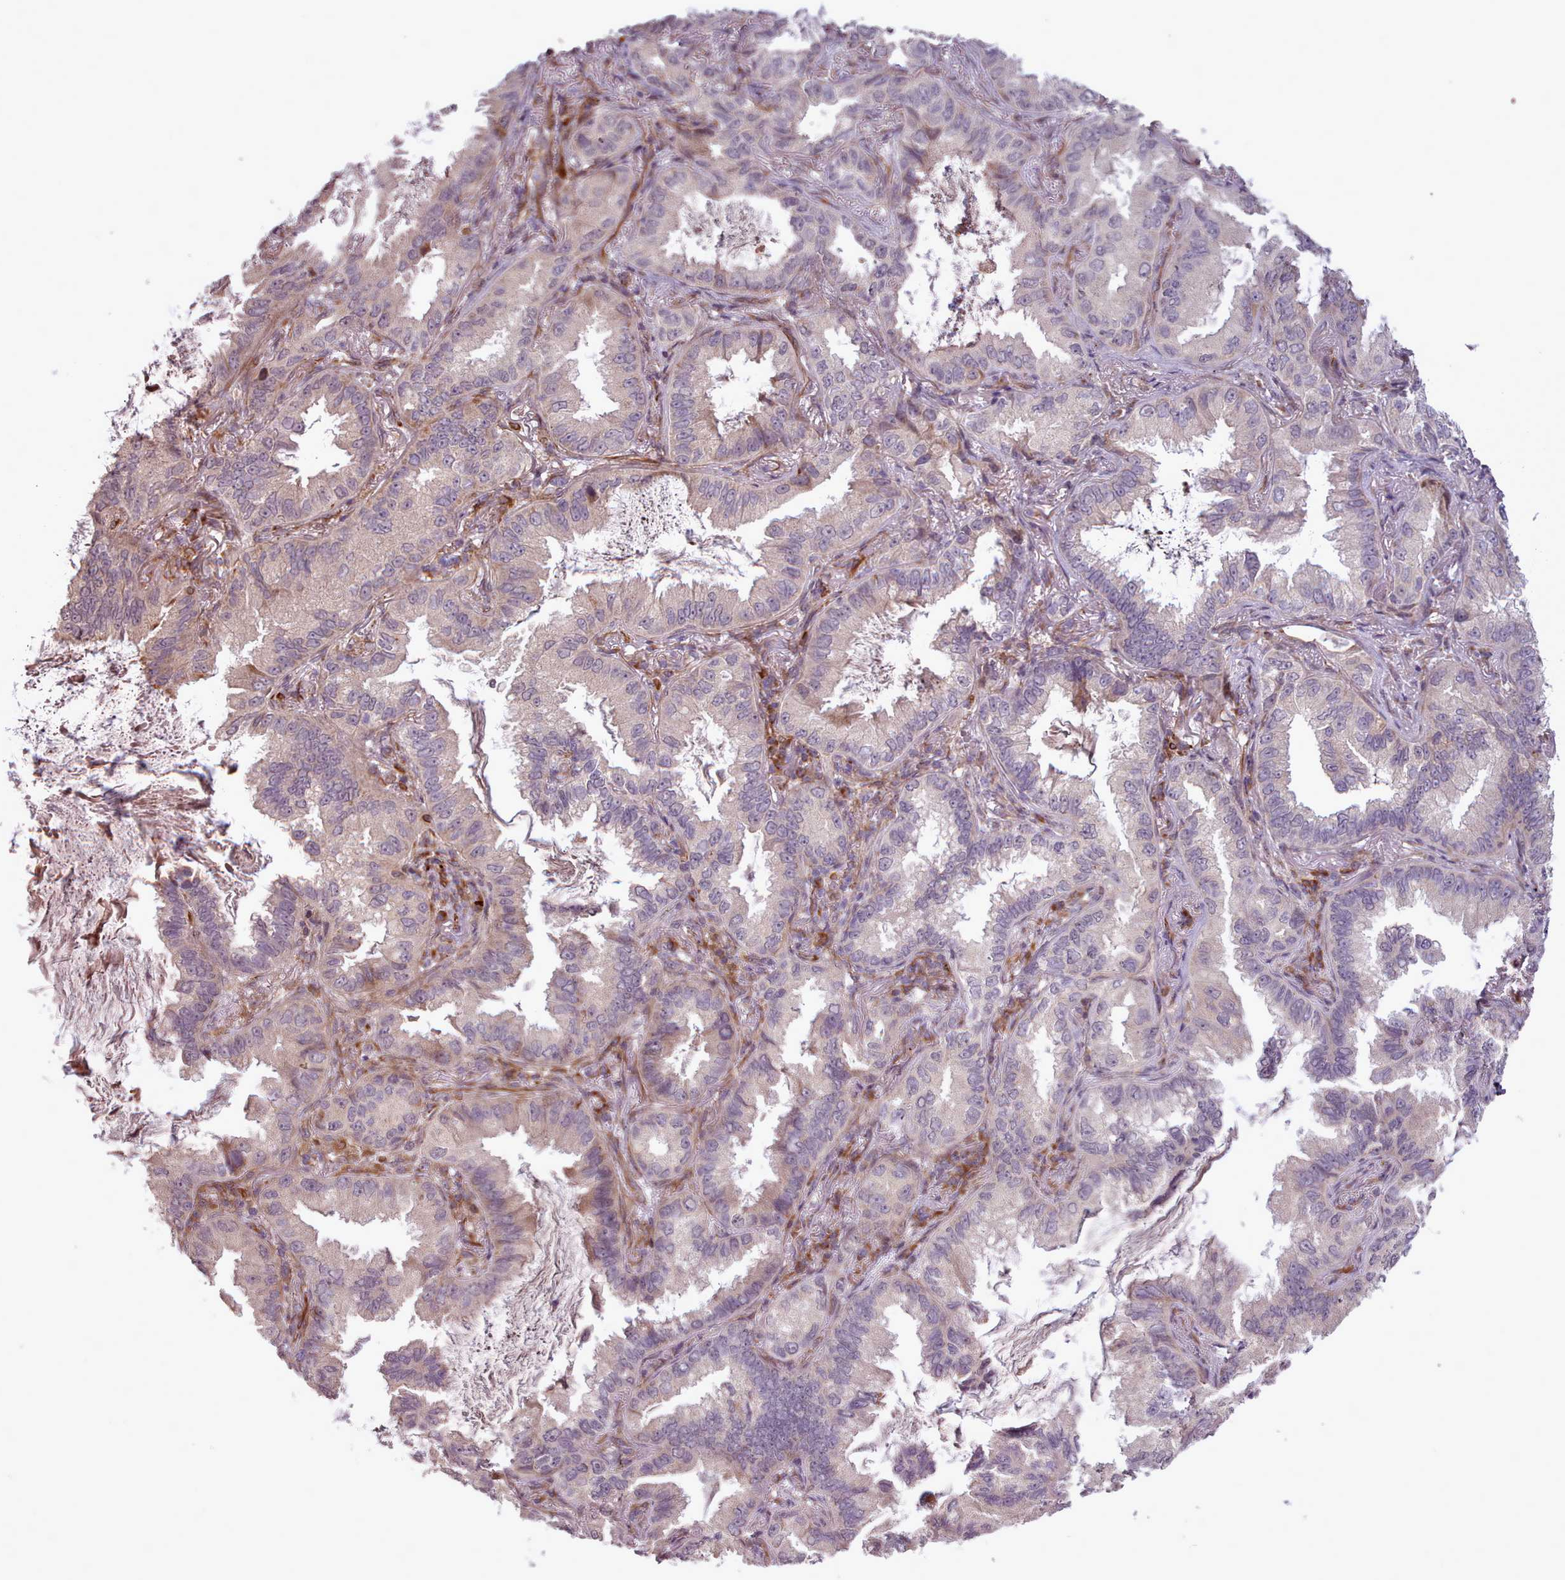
{"staining": {"intensity": "negative", "quantity": "none", "location": "none"}, "tissue": "lung cancer", "cell_type": "Tumor cells", "image_type": "cancer", "snomed": [{"axis": "morphology", "description": "Adenocarcinoma, NOS"}, {"axis": "topography", "description": "Lung"}], "caption": "Lung cancer stained for a protein using immunohistochemistry reveals no staining tumor cells.", "gene": "GBGT1", "patient": {"sex": "female", "age": 69}}